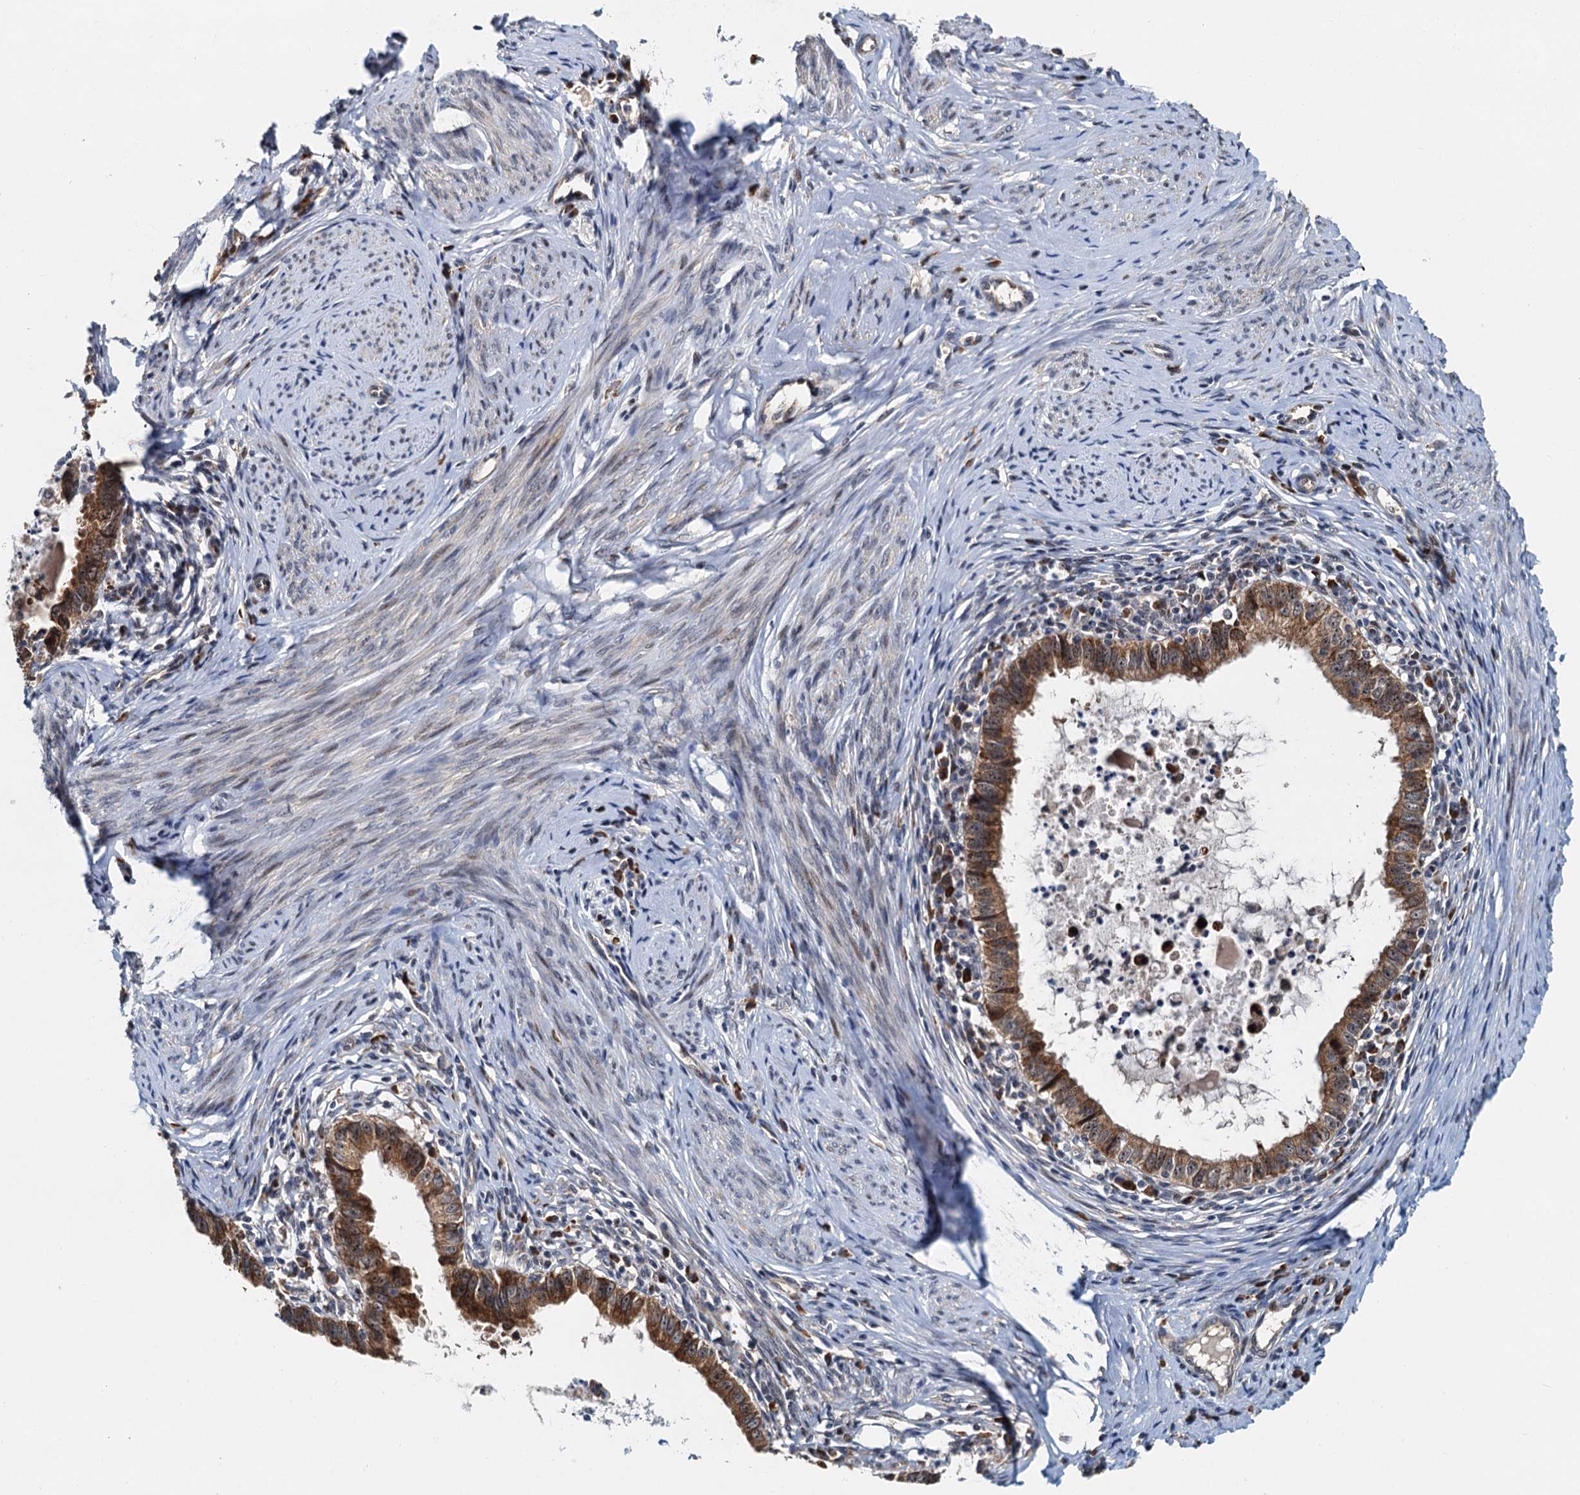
{"staining": {"intensity": "moderate", "quantity": ">75%", "location": "cytoplasmic/membranous"}, "tissue": "cervical cancer", "cell_type": "Tumor cells", "image_type": "cancer", "snomed": [{"axis": "morphology", "description": "Adenocarcinoma, NOS"}, {"axis": "topography", "description": "Cervix"}], "caption": "High-magnification brightfield microscopy of adenocarcinoma (cervical) stained with DAB (3,3'-diaminobenzidine) (brown) and counterstained with hematoxylin (blue). tumor cells exhibit moderate cytoplasmic/membranous expression is appreciated in about>75% of cells. (DAB IHC, brown staining for protein, blue staining for nuclei).", "gene": "DNAJC21", "patient": {"sex": "female", "age": 36}}